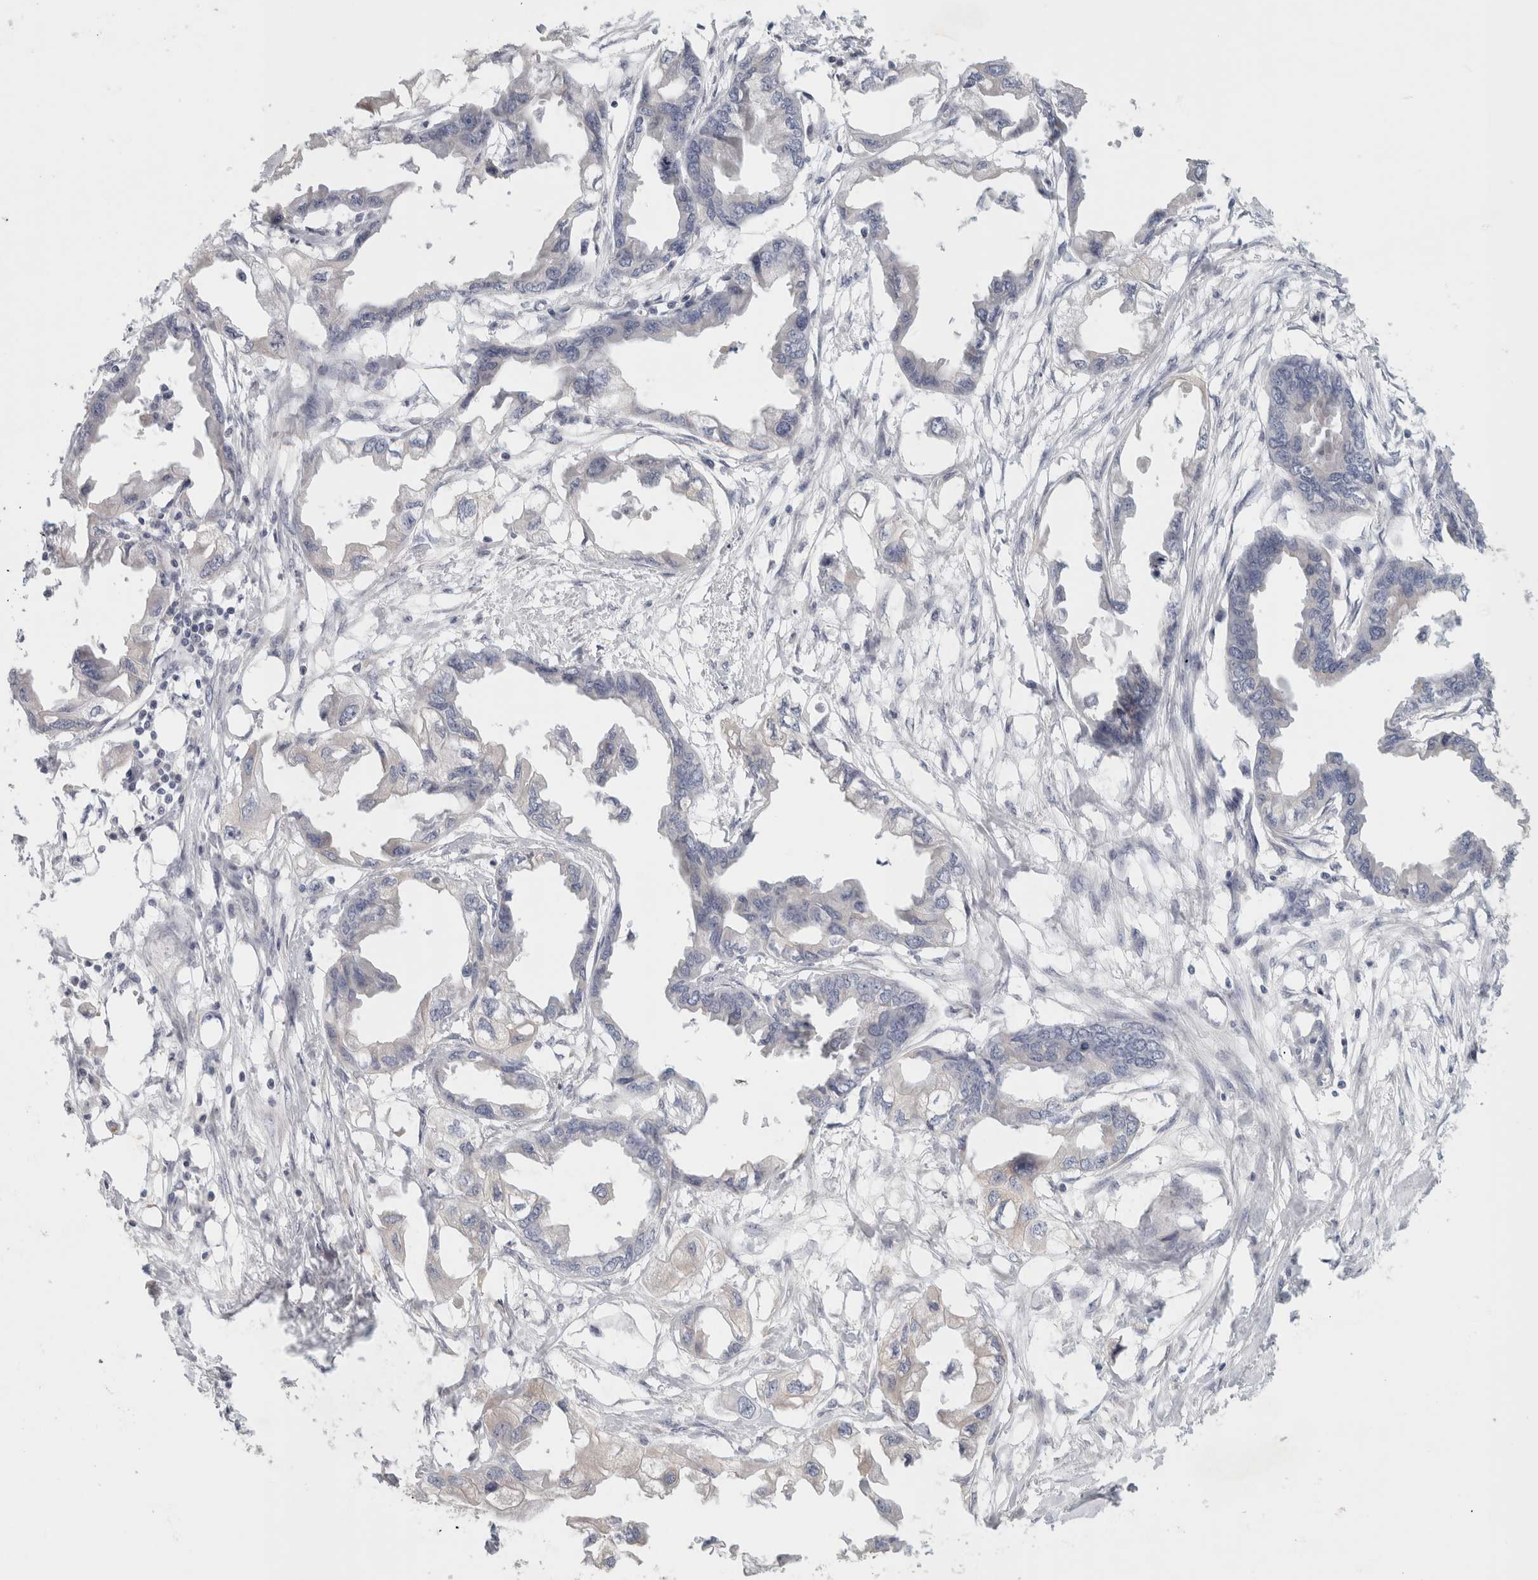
{"staining": {"intensity": "negative", "quantity": "none", "location": "none"}, "tissue": "endometrial cancer", "cell_type": "Tumor cells", "image_type": "cancer", "snomed": [{"axis": "morphology", "description": "Adenocarcinoma, NOS"}, {"axis": "morphology", "description": "Adenocarcinoma, metastatic, NOS"}, {"axis": "topography", "description": "Adipose tissue"}, {"axis": "topography", "description": "Endometrium"}], "caption": "High power microscopy micrograph of an IHC micrograph of metastatic adenocarcinoma (endometrial), revealing no significant positivity in tumor cells.", "gene": "STK31", "patient": {"sex": "female", "age": 67}}